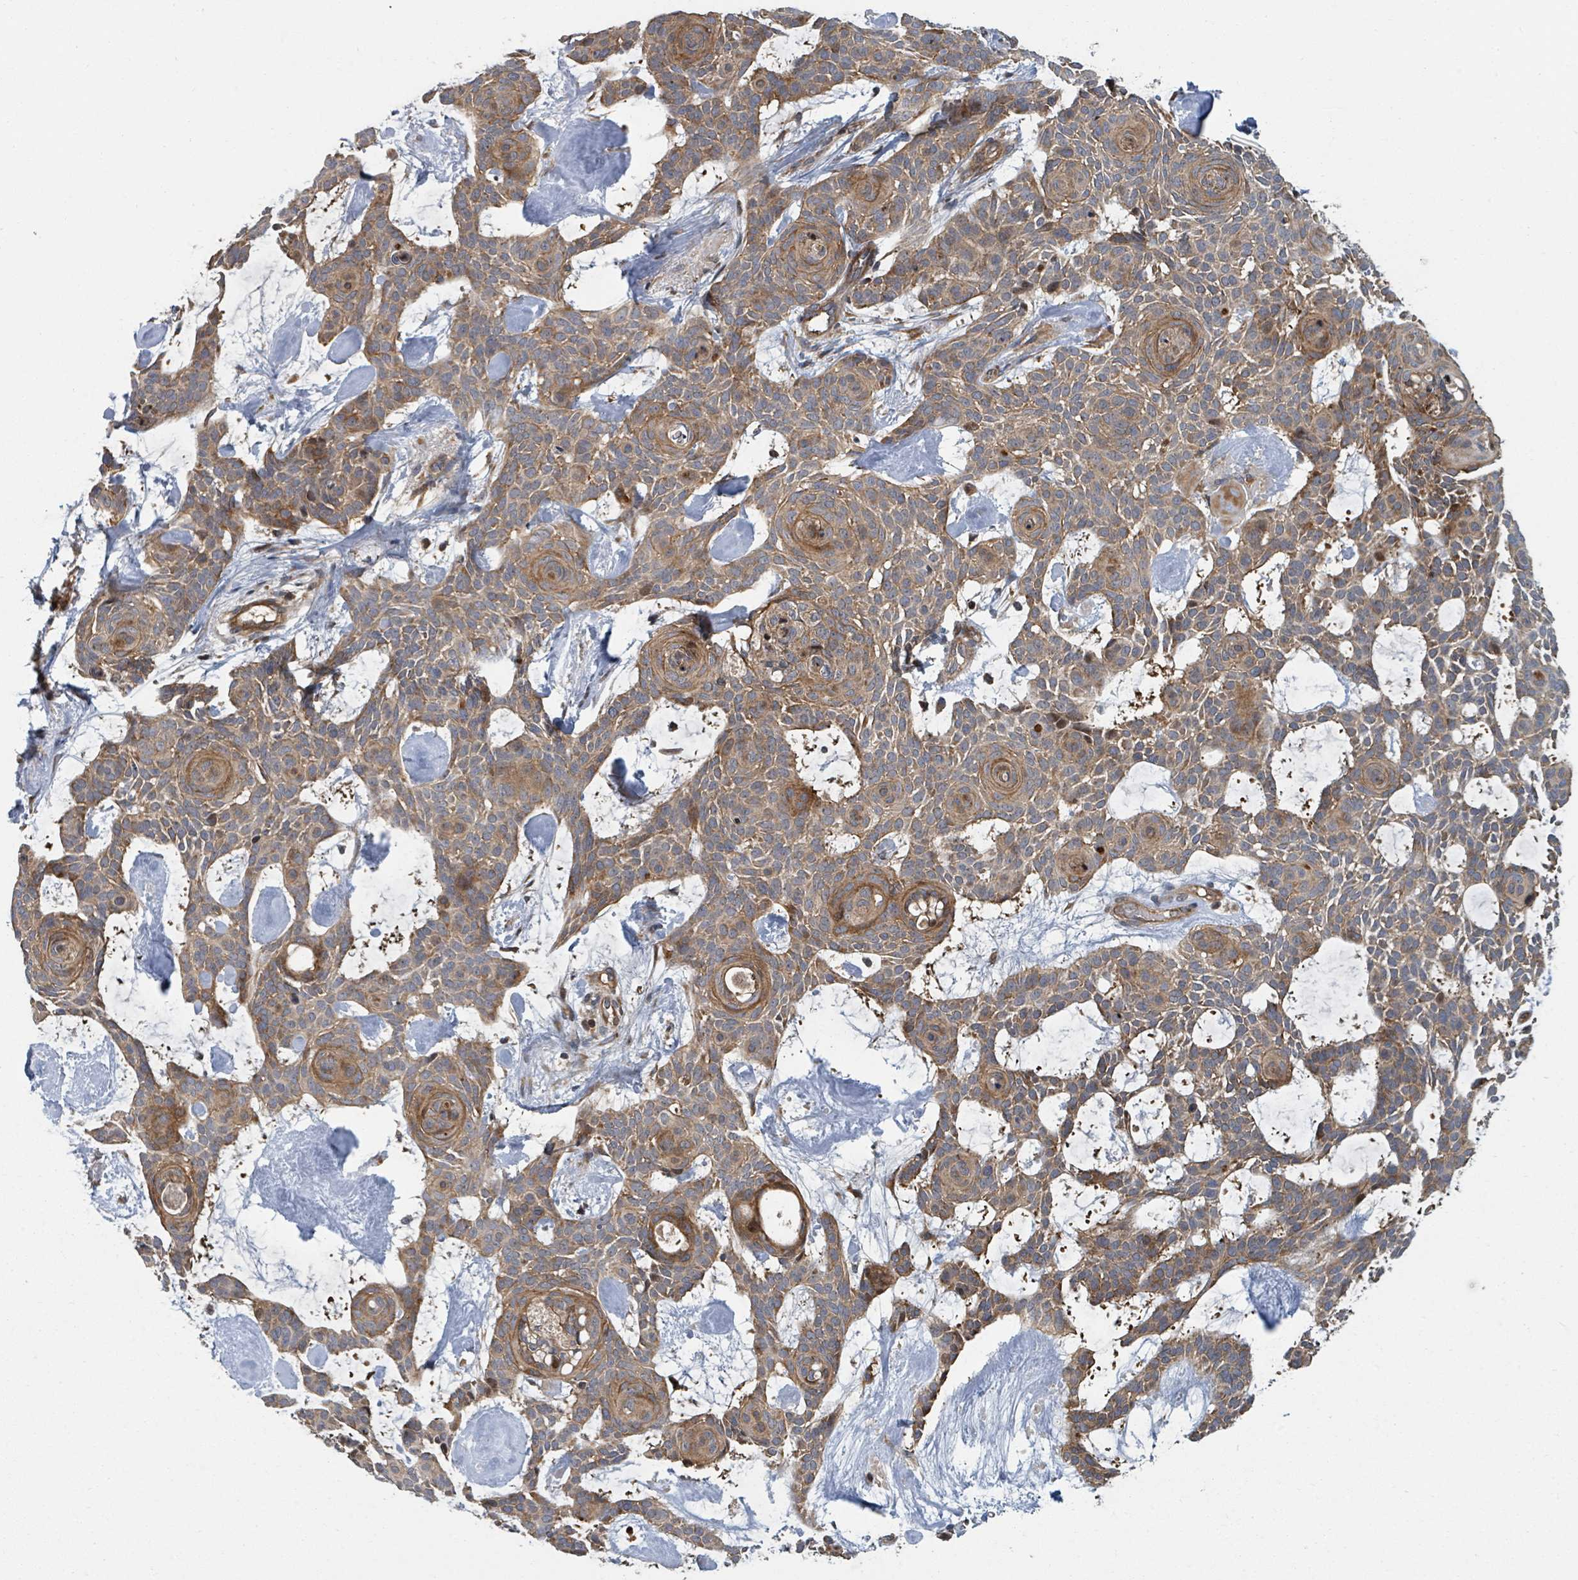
{"staining": {"intensity": "moderate", "quantity": ">75%", "location": "cytoplasmic/membranous"}, "tissue": "skin cancer", "cell_type": "Tumor cells", "image_type": "cancer", "snomed": [{"axis": "morphology", "description": "Basal cell carcinoma"}, {"axis": "topography", "description": "Skin"}], "caption": "About >75% of tumor cells in human basal cell carcinoma (skin) display moderate cytoplasmic/membranous protein positivity as visualized by brown immunohistochemical staining.", "gene": "DPM1", "patient": {"sex": "male", "age": 61}}